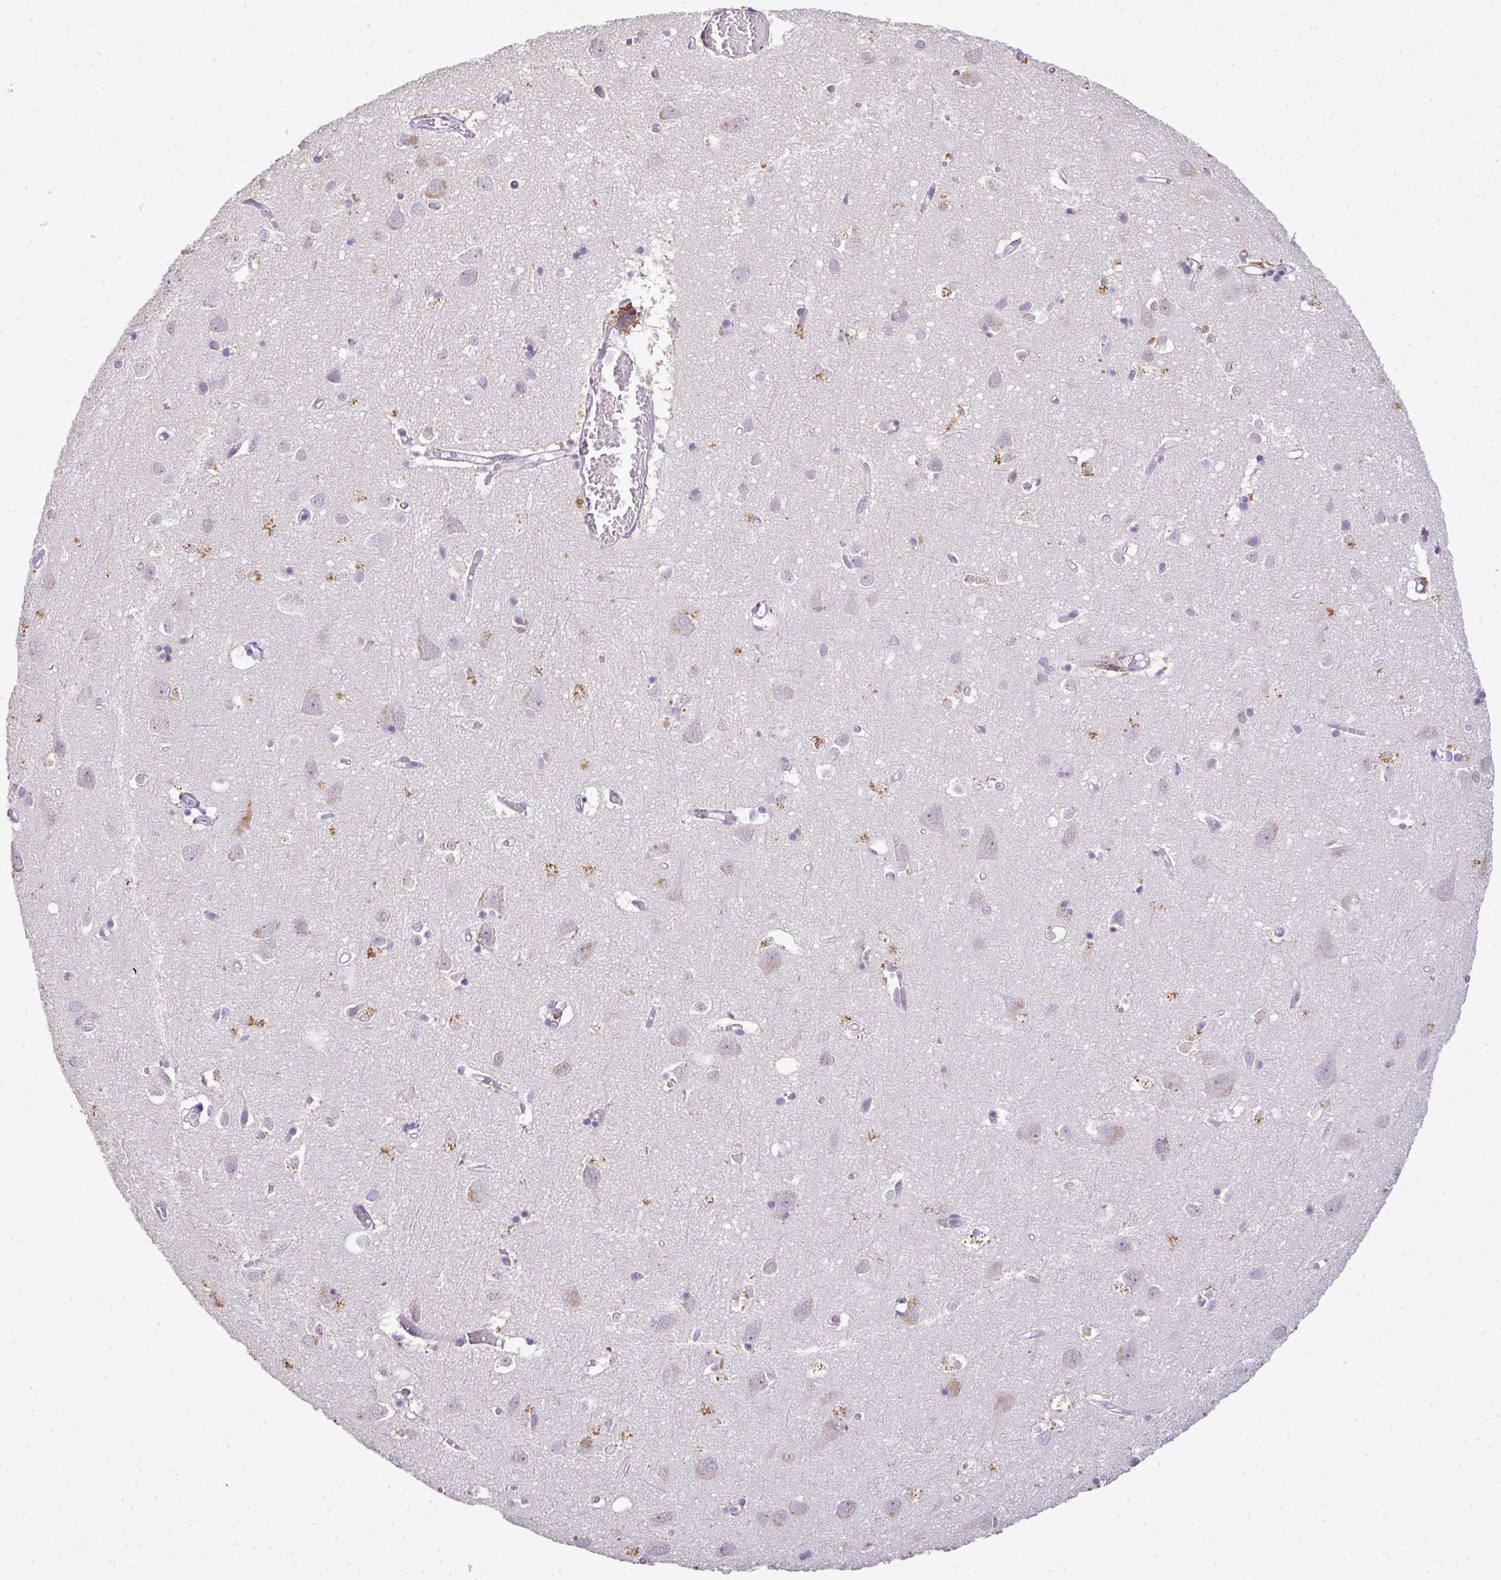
{"staining": {"intensity": "negative", "quantity": "none", "location": "none"}, "tissue": "cerebral cortex", "cell_type": "Endothelial cells", "image_type": "normal", "snomed": [{"axis": "morphology", "description": "Normal tissue, NOS"}, {"axis": "topography", "description": "Cerebral cortex"}], "caption": "Endothelial cells show no significant protein staining in benign cerebral cortex. The staining is performed using DAB (3,3'-diaminobenzidine) brown chromogen with nuclei counter-stained in using hematoxylin.", "gene": "CMPK1", "patient": {"sex": "male", "age": 70}}